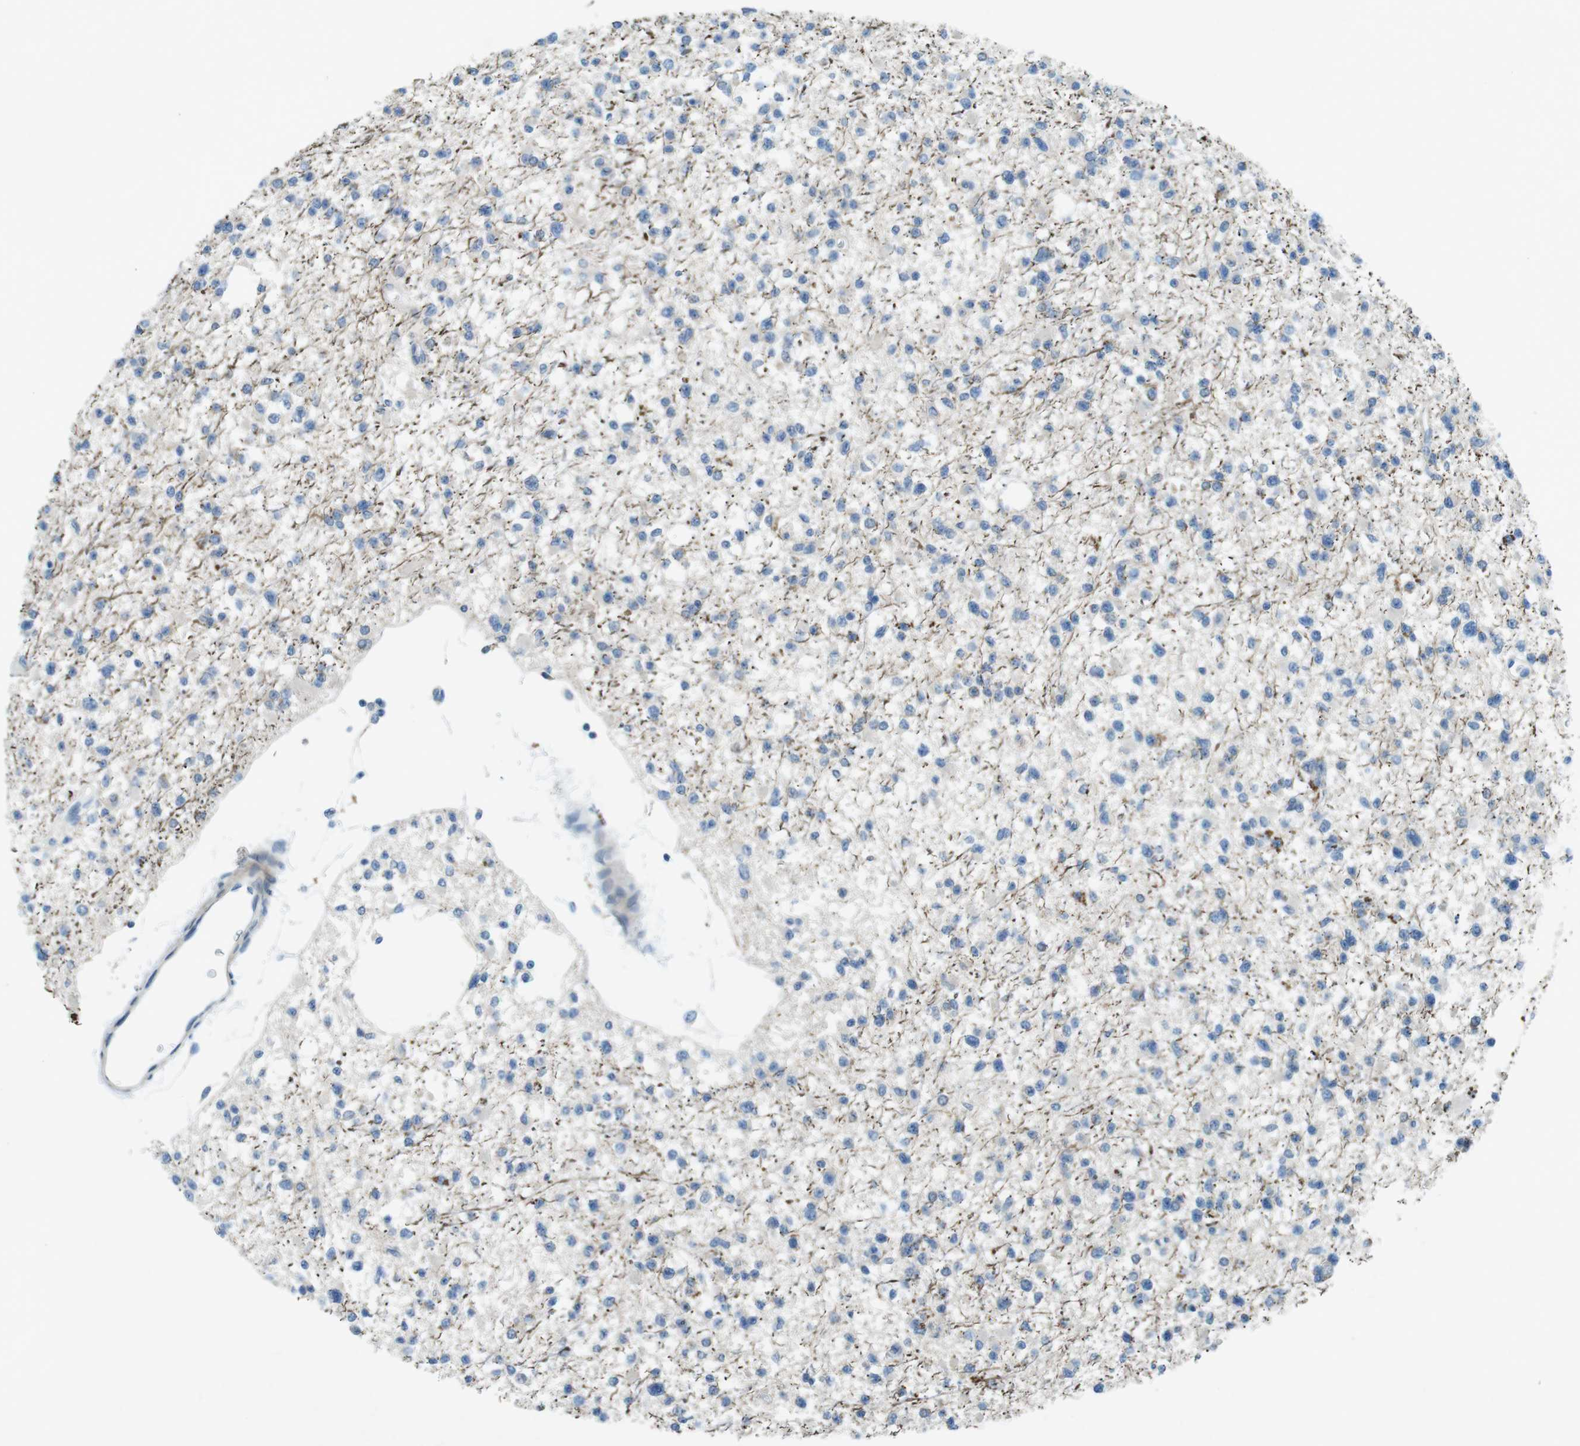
{"staining": {"intensity": "negative", "quantity": "none", "location": "none"}, "tissue": "glioma", "cell_type": "Tumor cells", "image_type": "cancer", "snomed": [{"axis": "morphology", "description": "Glioma, malignant, Low grade"}, {"axis": "topography", "description": "Brain"}], "caption": "The immunohistochemistry (IHC) photomicrograph has no significant expression in tumor cells of glioma tissue. (DAB (3,3'-diaminobenzidine) immunohistochemistry with hematoxylin counter stain).", "gene": "TYW1", "patient": {"sex": "female", "age": 22}}